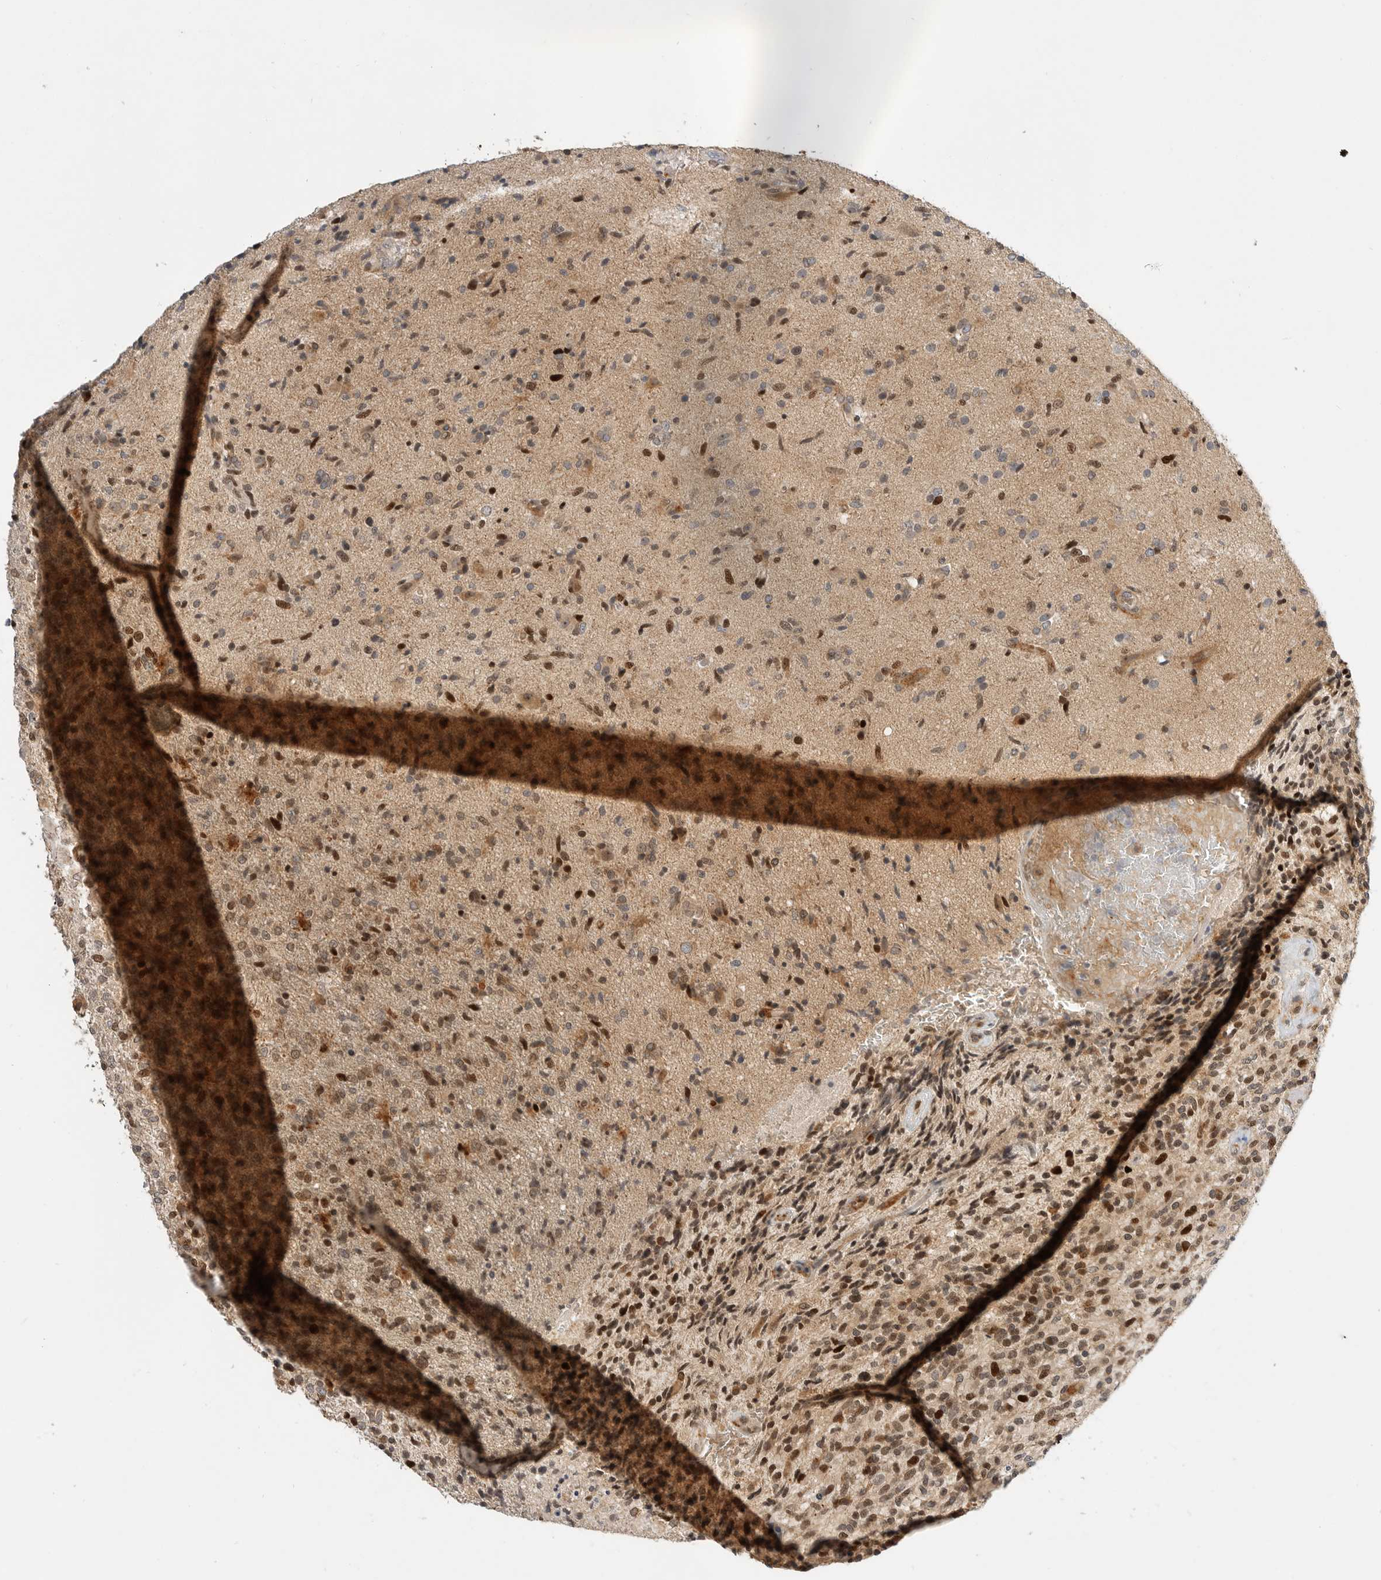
{"staining": {"intensity": "strong", "quantity": "25%-75%", "location": "nuclear"}, "tissue": "glioma", "cell_type": "Tumor cells", "image_type": "cancer", "snomed": [{"axis": "morphology", "description": "Glioma, malignant, High grade"}, {"axis": "topography", "description": "Brain"}], "caption": "IHC of human malignant glioma (high-grade) displays high levels of strong nuclear expression in approximately 25%-75% of tumor cells. (DAB (3,3'-diaminobenzidine) IHC, brown staining for protein, blue staining for nuclei).", "gene": "CSNK1G3", "patient": {"sex": "male", "age": 72}}